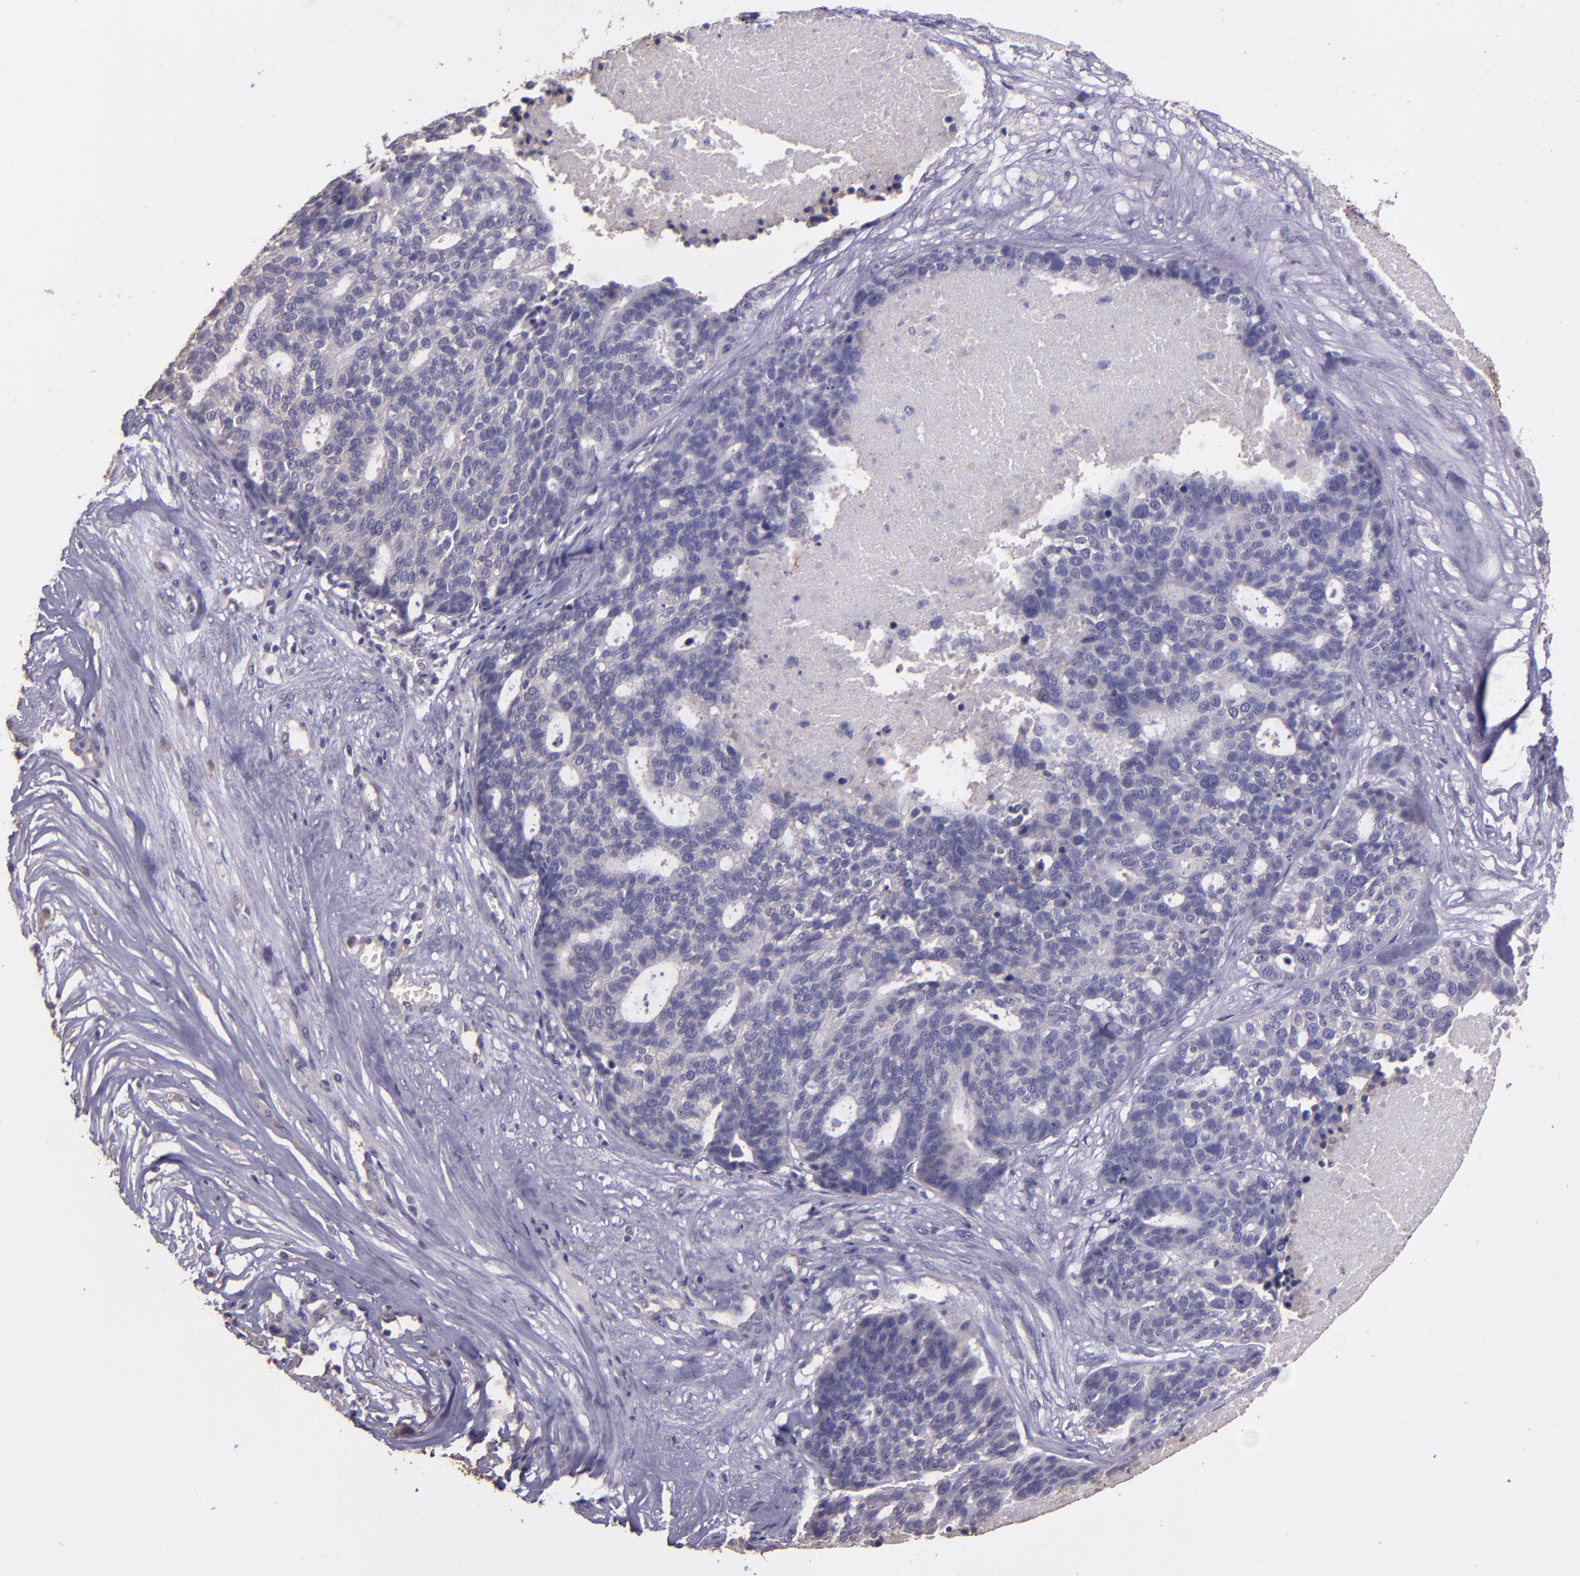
{"staining": {"intensity": "negative", "quantity": "none", "location": "none"}, "tissue": "ovarian cancer", "cell_type": "Tumor cells", "image_type": "cancer", "snomed": [{"axis": "morphology", "description": "Cystadenocarcinoma, serous, NOS"}, {"axis": "topography", "description": "Ovary"}], "caption": "Histopathology image shows no significant protein expression in tumor cells of ovarian cancer.", "gene": "PAPPA", "patient": {"sex": "female", "age": 59}}